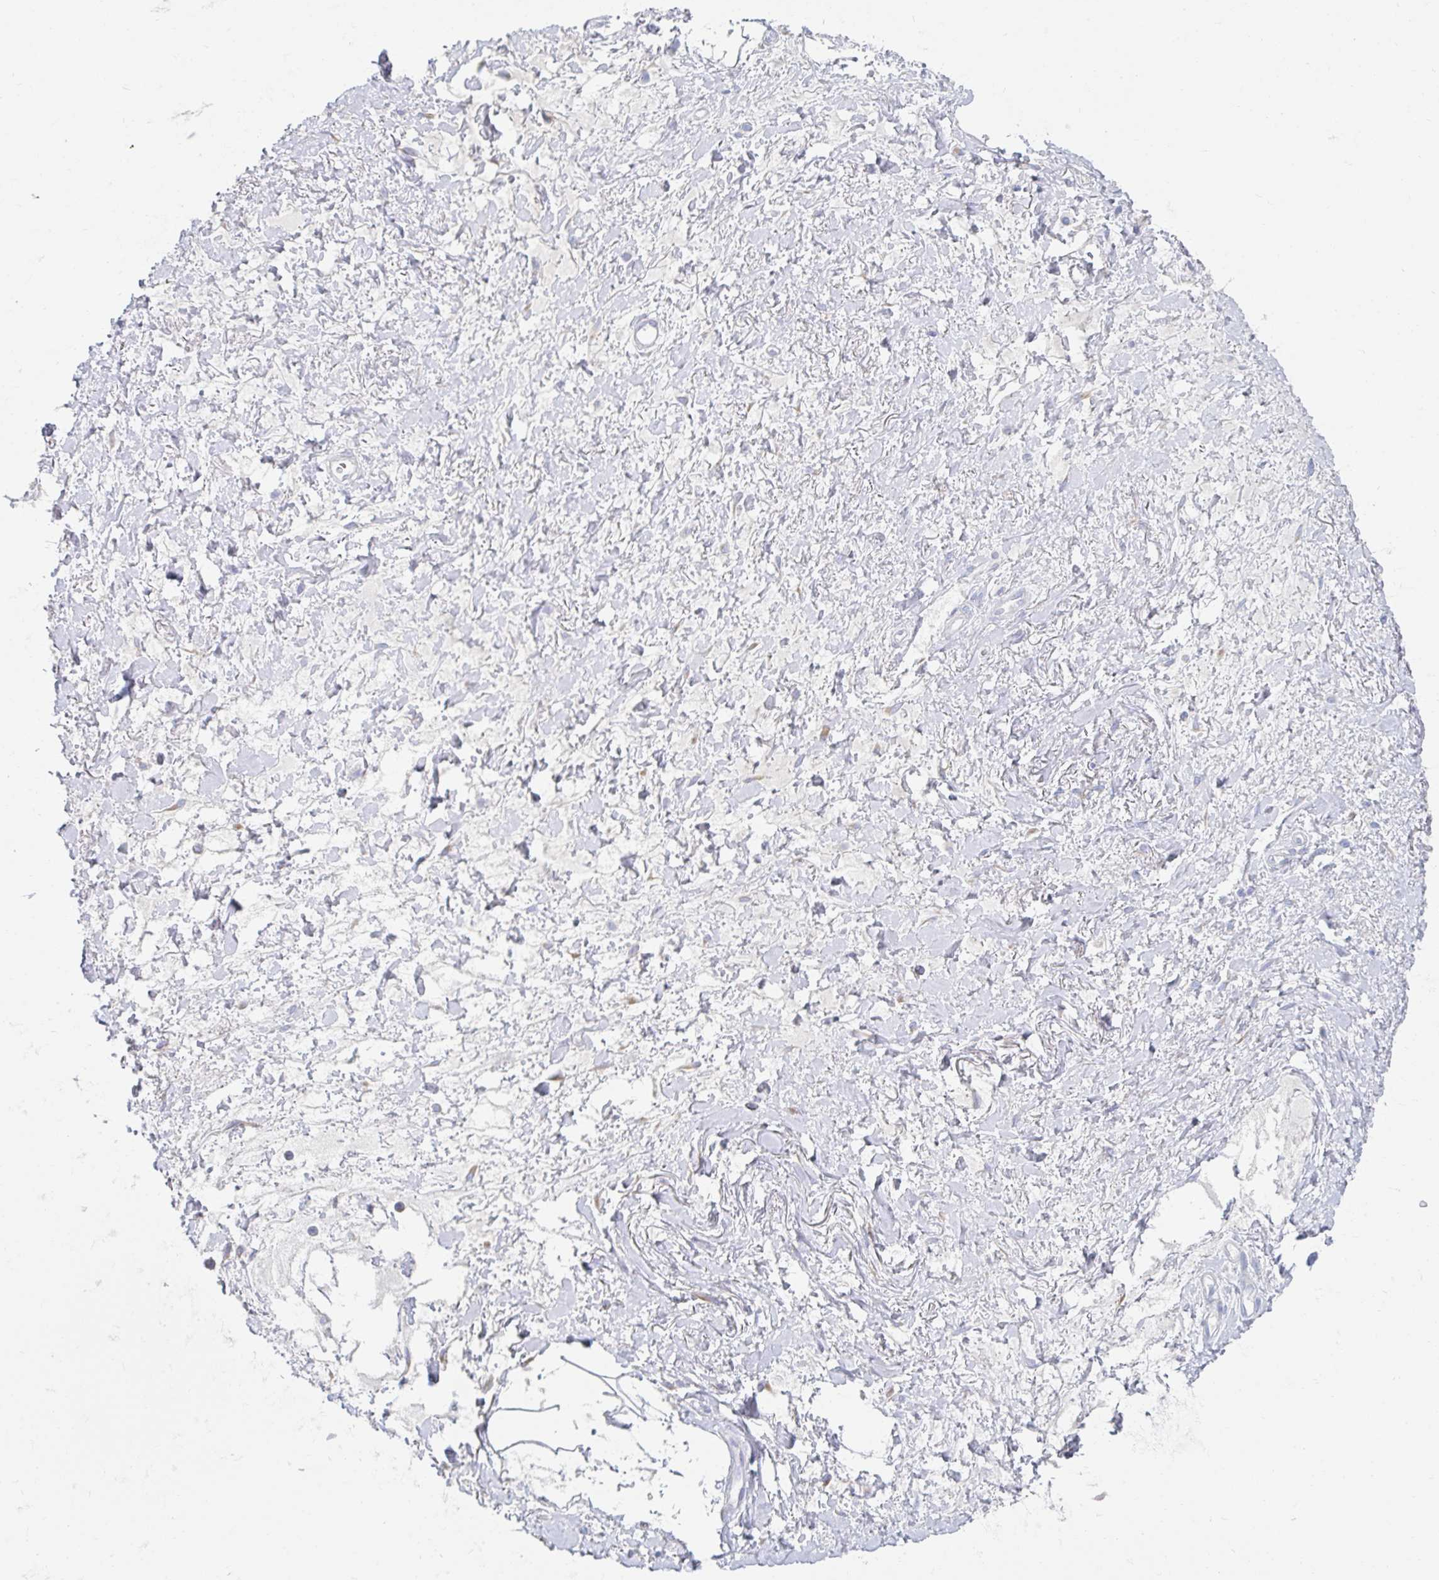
{"staining": {"intensity": "negative", "quantity": "none", "location": "none"}, "tissue": "adipose tissue", "cell_type": "Adipocytes", "image_type": "normal", "snomed": [{"axis": "morphology", "description": "Normal tissue, NOS"}, {"axis": "topography", "description": "Vagina"}, {"axis": "topography", "description": "Peripheral nerve tissue"}], "caption": "High power microscopy histopathology image of an IHC photomicrograph of benign adipose tissue, revealing no significant staining in adipocytes. Nuclei are stained in blue.", "gene": "MYLK2", "patient": {"sex": "female", "age": 71}}